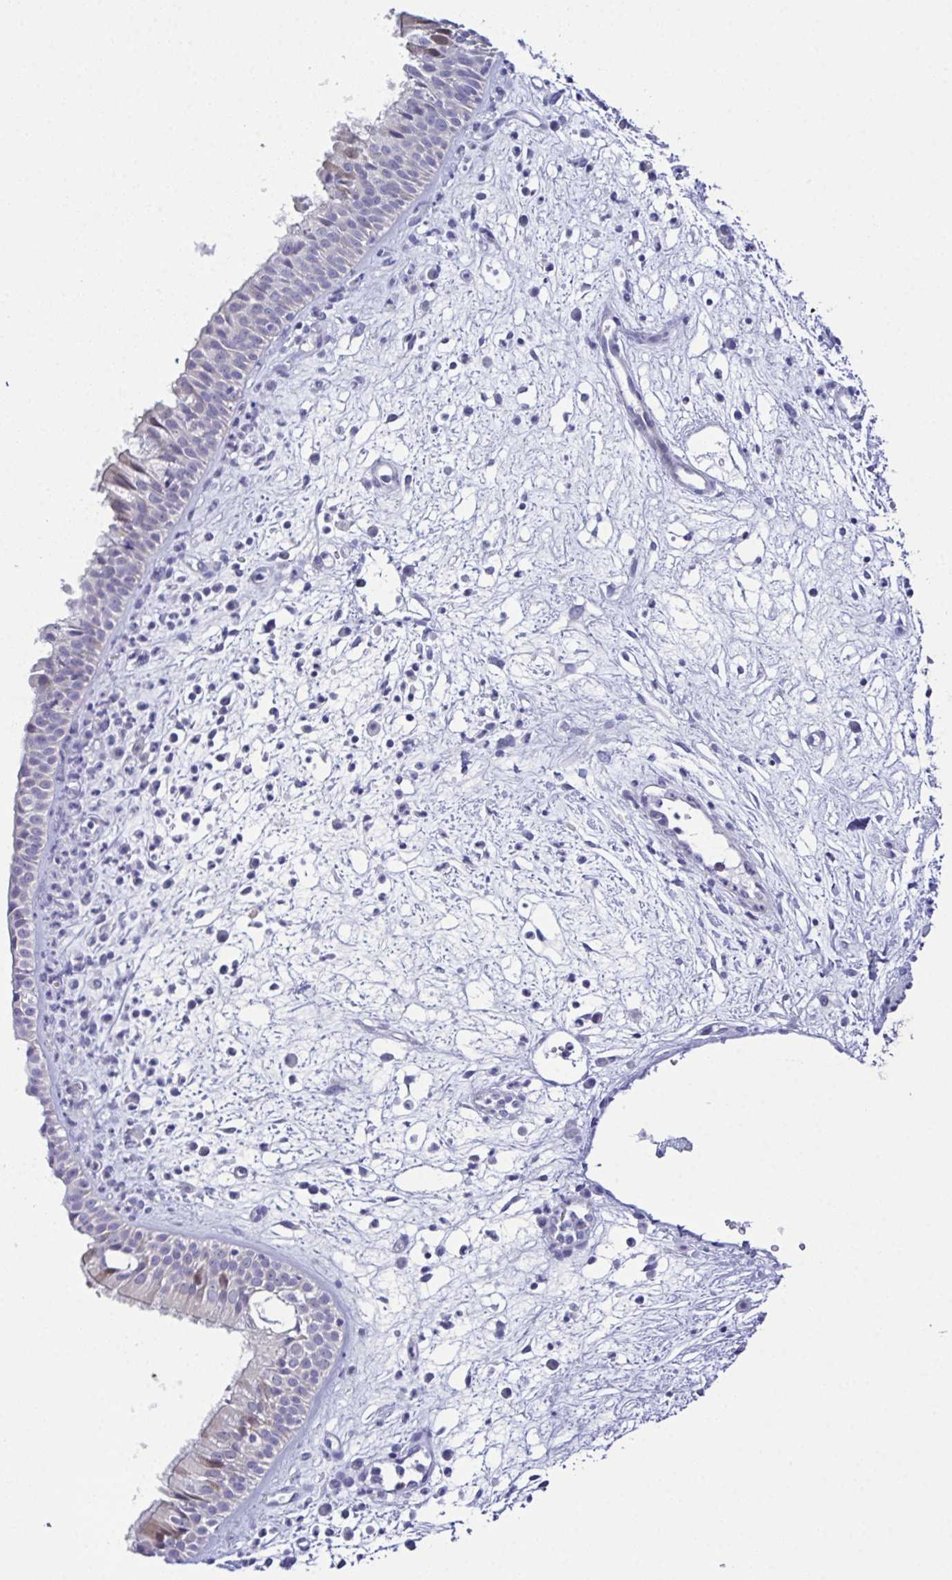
{"staining": {"intensity": "weak", "quantity": "<25%", "location": "cytoplasmic/membranous"}, "tissue": "nasopharynx", "cell_type": "Respiratory epithelial cells", "image_type": "normal", "snomed": [{"axis": "morphology", "description": "Normal tissue, NOS"}, {"axis": "topography", "description": "Nasopharynx"}], "caption": "Nasopharynx stained for a protein using IHC shows no positivity respiratory epithelial cells.", "gene": "CFAP97D1", "patient": {"sex": "male", "age": 65}}